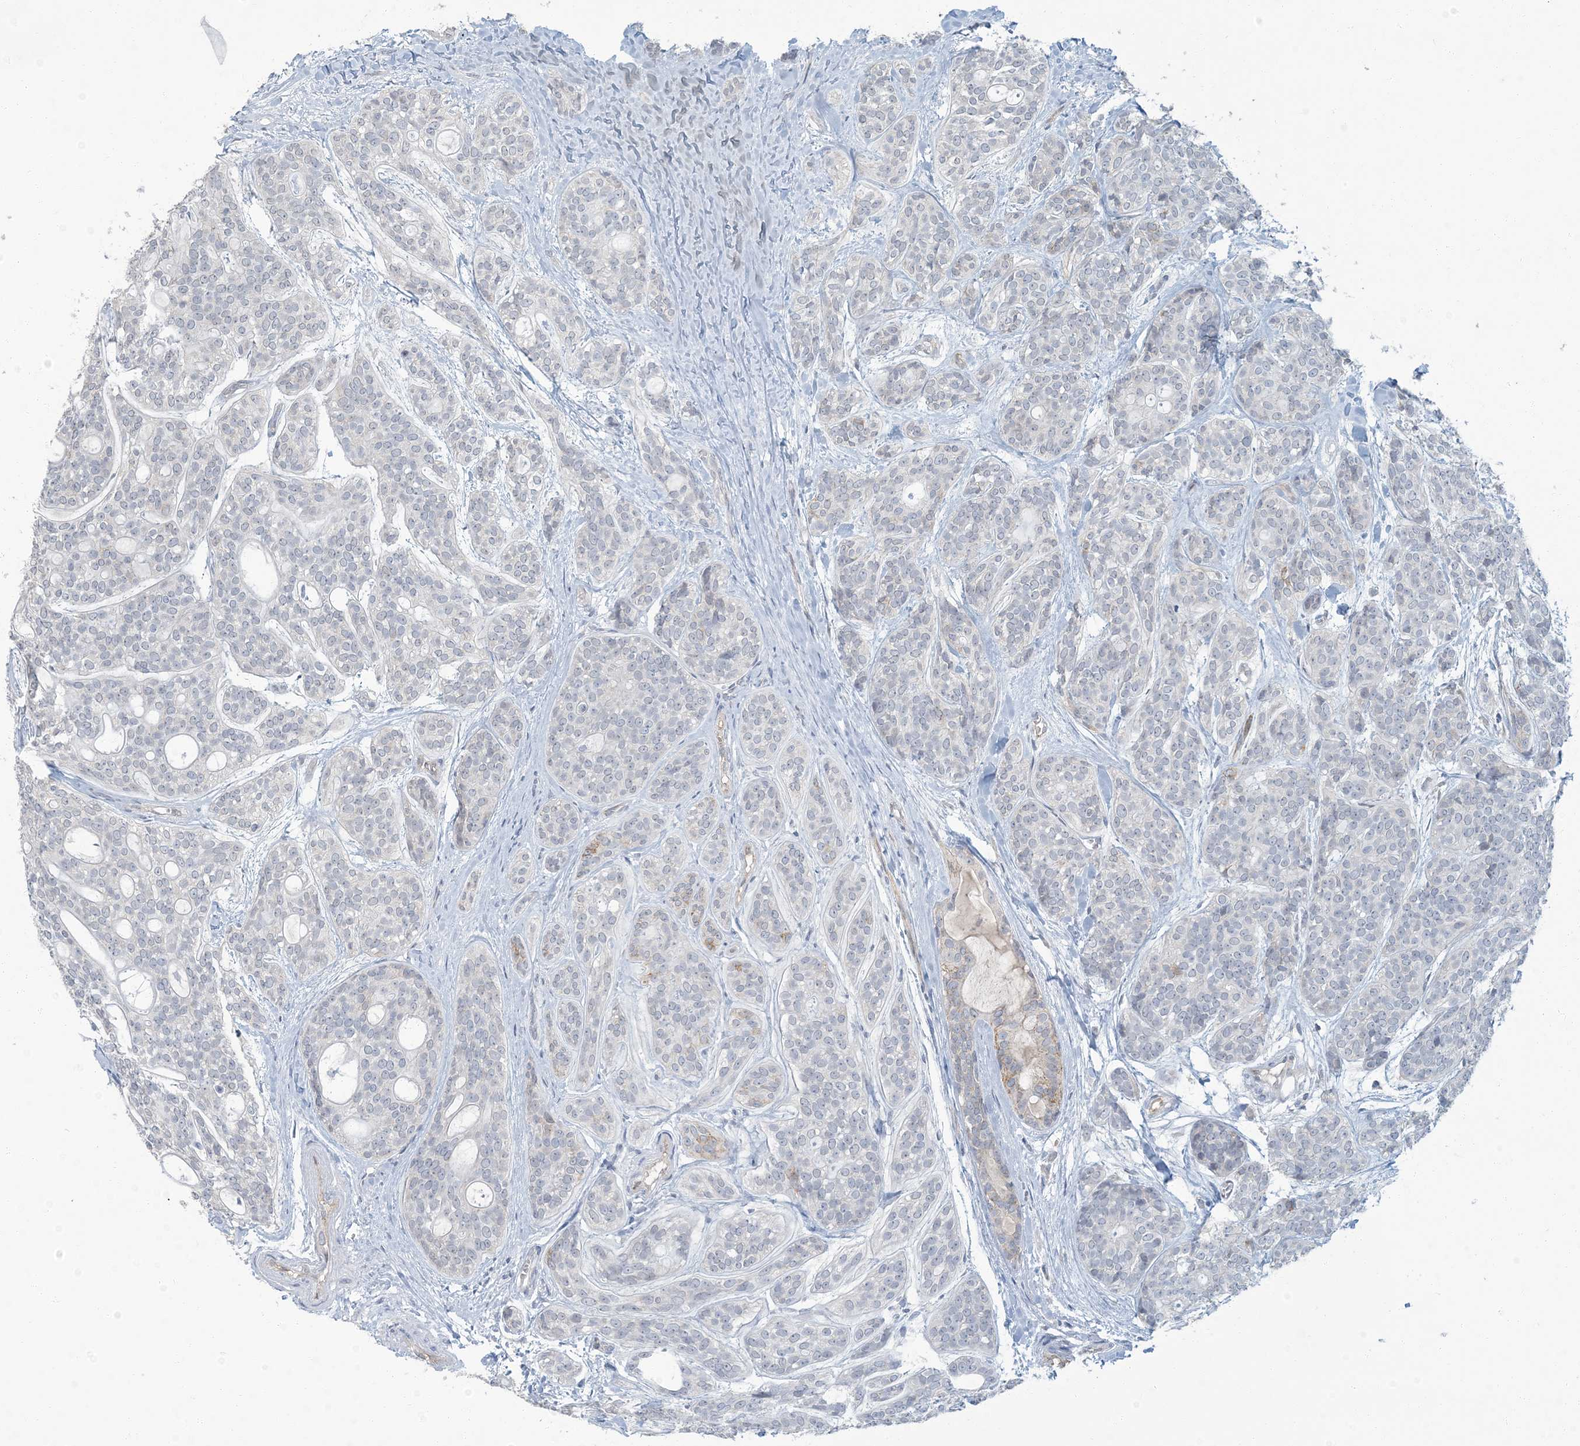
{"staining": {"intensity": "negative", "quantity": "none", "location": "none"}, "tissue": "head and neck cancer", "cell_type": "Tumor cells", "image_type": "cancer", "snomed": [{"axis": "morphology", "description": "Adenocarcinoma, NOS"}, {"axis": "topography", "description": "Head-Neck"}], "caption": "A micrograph of head and neck adenocarcinoma stained for a protein reveals no brown staining in tumor cells.", "gene": "EPHA4", "patient": {"sex": "male", "age": 66}}